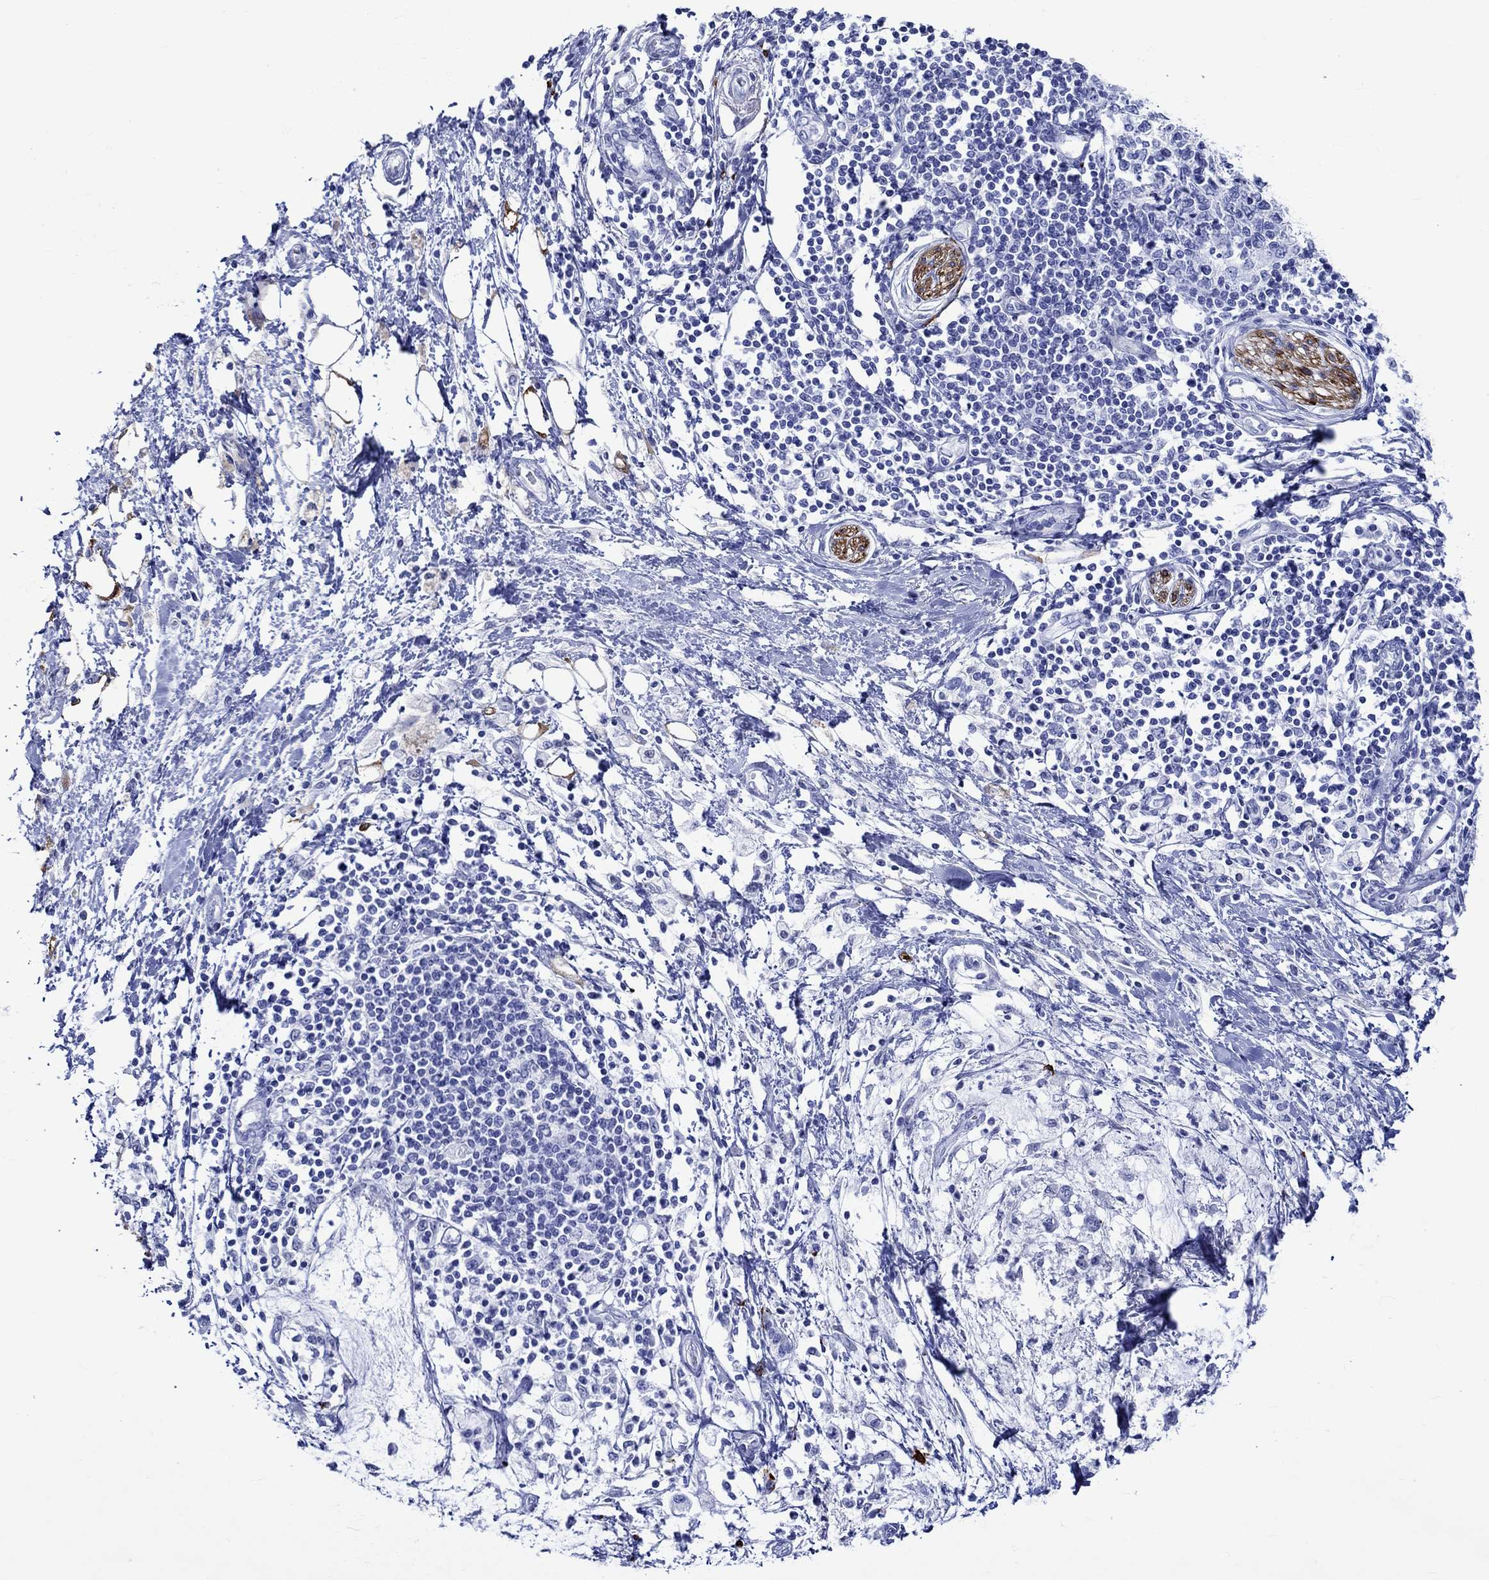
{"staining": {"intensity": "negative", "quantity": "none", "location": "none"}, "tissue": "pancreatic cancer", "cell_type": "Tumor cells", "image_type": "cancer", "snomed": [{"axis": "morphology", "description": "Normal tissue, NOS"}, {"axis": "morphology", "description": "Adenocarcinoma, NOS"}, {"axis": "topography", "description": "Pancreas"}, {"axis": "topography", "description": "Duodenum"}], "caption": "Protein analysis of pancreatic cancer (adenocarcinoma) demonstrates no significant expression in tumor cells.", "gene": "CRYAB", "patient": {"sex": "female", "age": 60}}